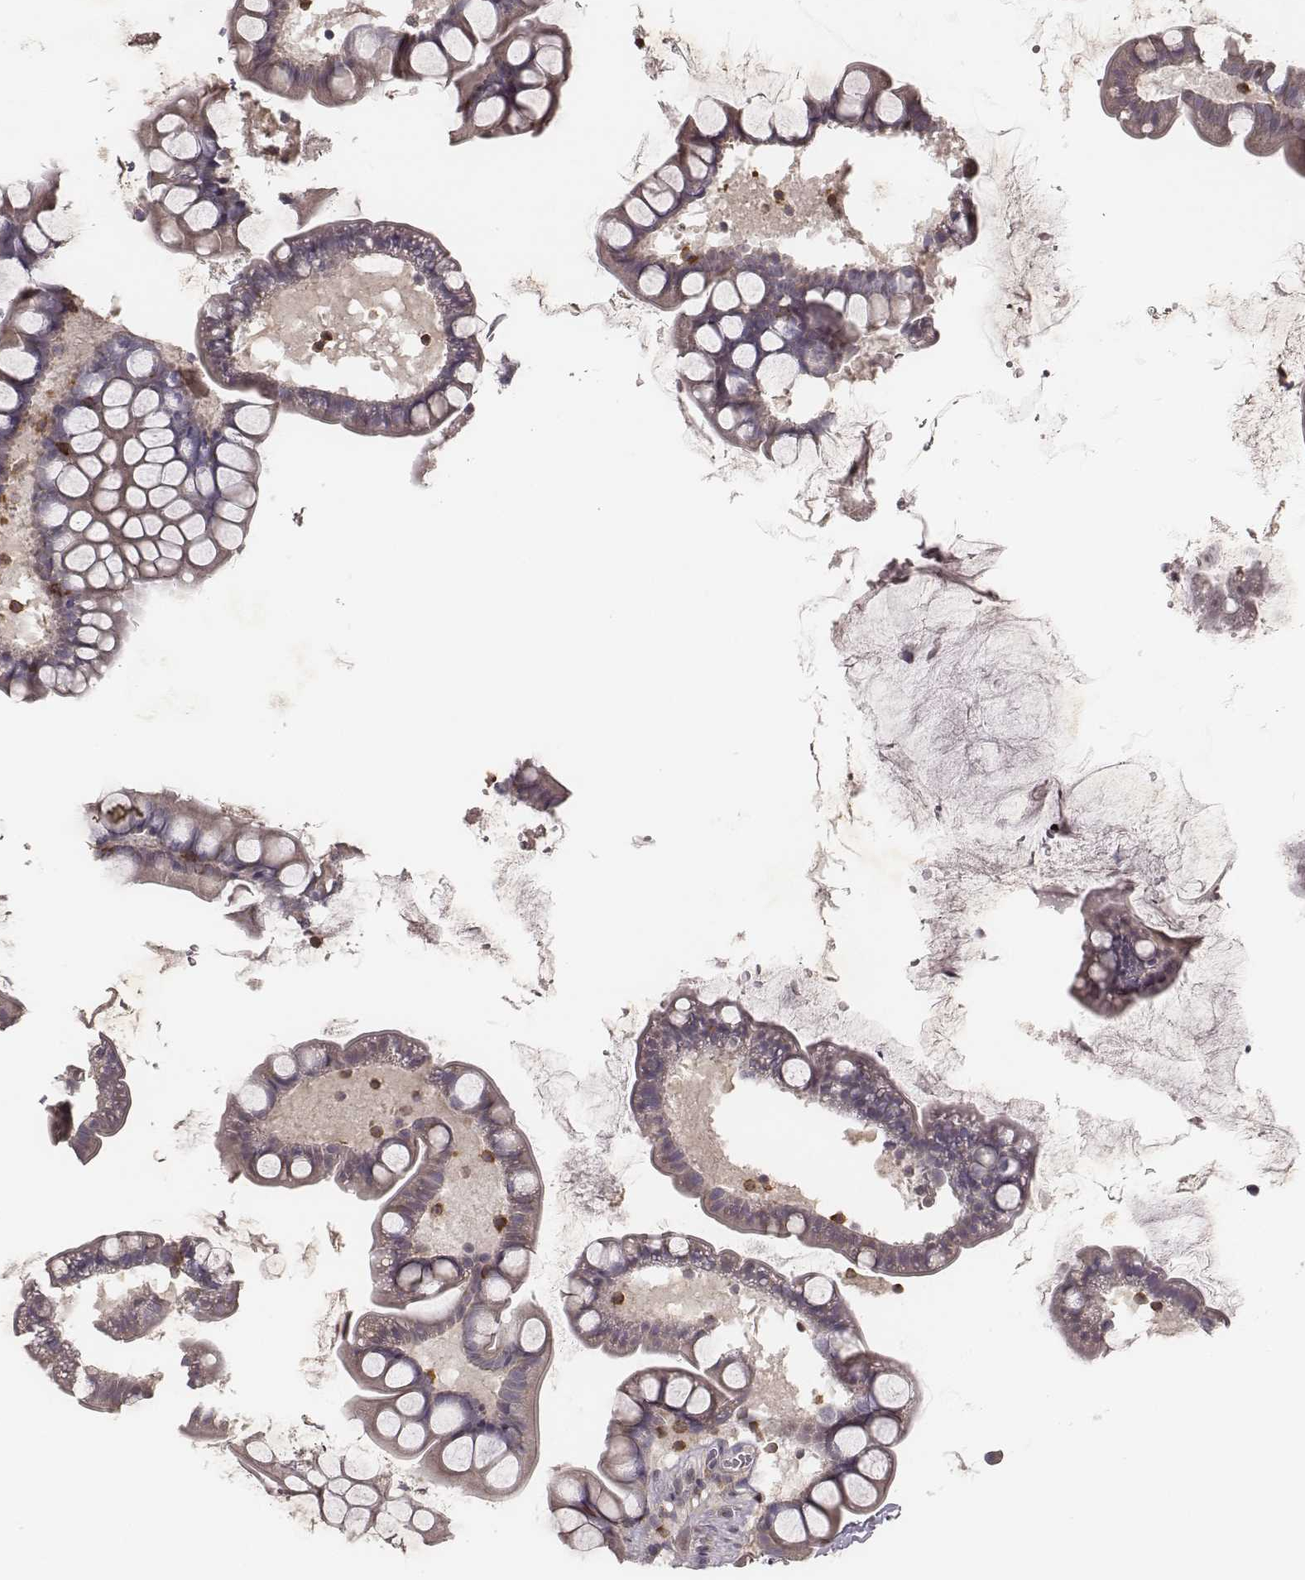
{"staining": {"intensity": "negative", "quantity": "none", "location": "none"}, "tissue": "small intestine", "cell_type": "Glandular cells", "image_type": "normal", "snomed": [{"axis": "morphology", "description": "Normal tissue, NOS"}, {"axis": "topography", "description": "Small intestine"}], "caption": "IHC photomicrograph of benign human small intestine stained for a protein (brown), which reveals no staining in glandular cells.", "gene": "PILRA", "patient": {"sex": "male", "age": 70}}